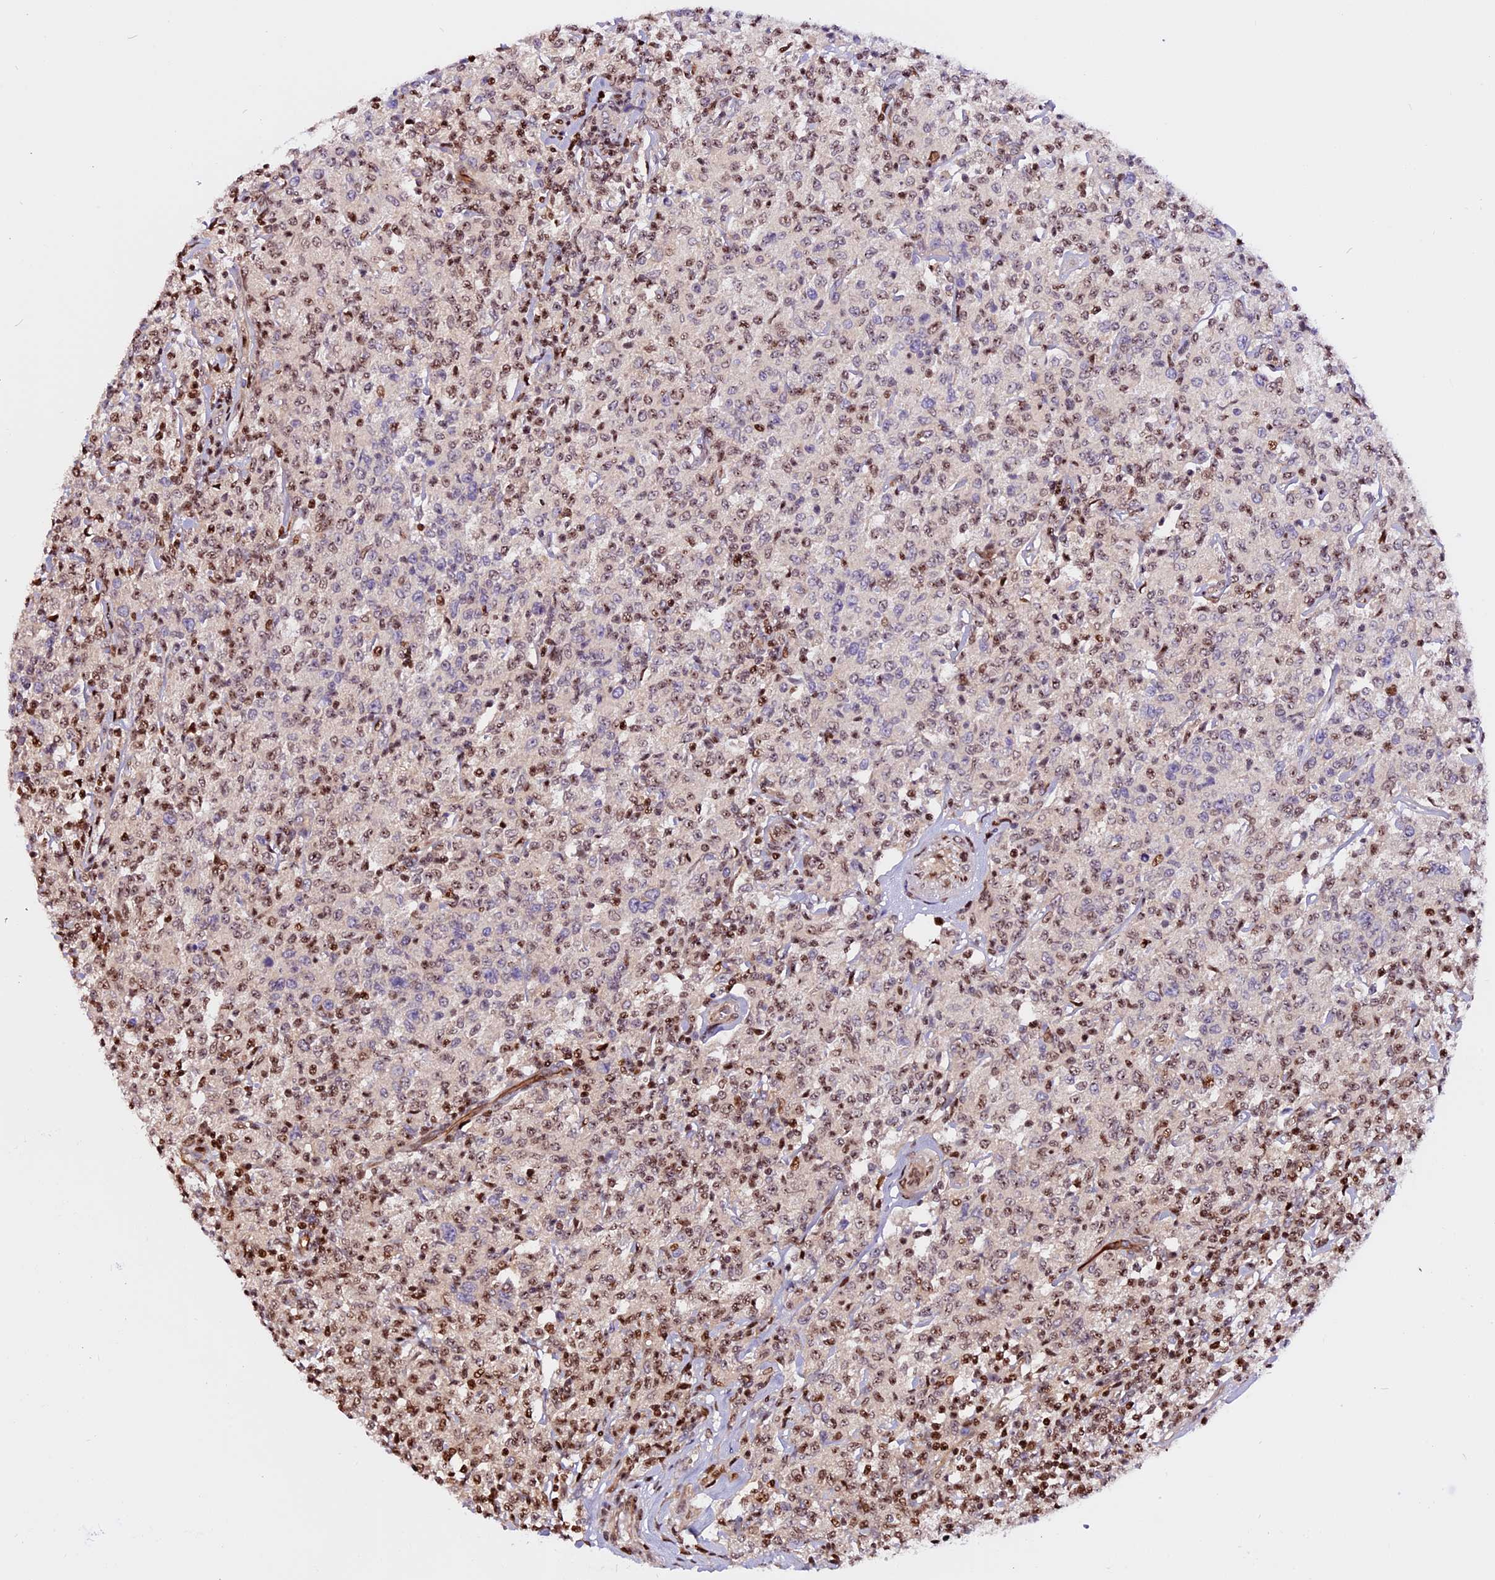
{"staining": {"intensity": "moderate", "quantity": "25%-75%", "location": "nuclear"}, "tissue": "lymphoma", "cell_type": "Tumor cells", "image_type": "cancer", "snomed": [{"axis": "morphology", "description": "Malignant lymphoma, non-Hodgkin's type, Low grade"}, {"axis": "topography", "description": "Small intestine"}], "caption": "Moderate nuclear staining is appreciated in about 25%-75% of tumor cells in lymphoma.", "gene": "RINL", "patient": {"sex": "female", "age": 59}}